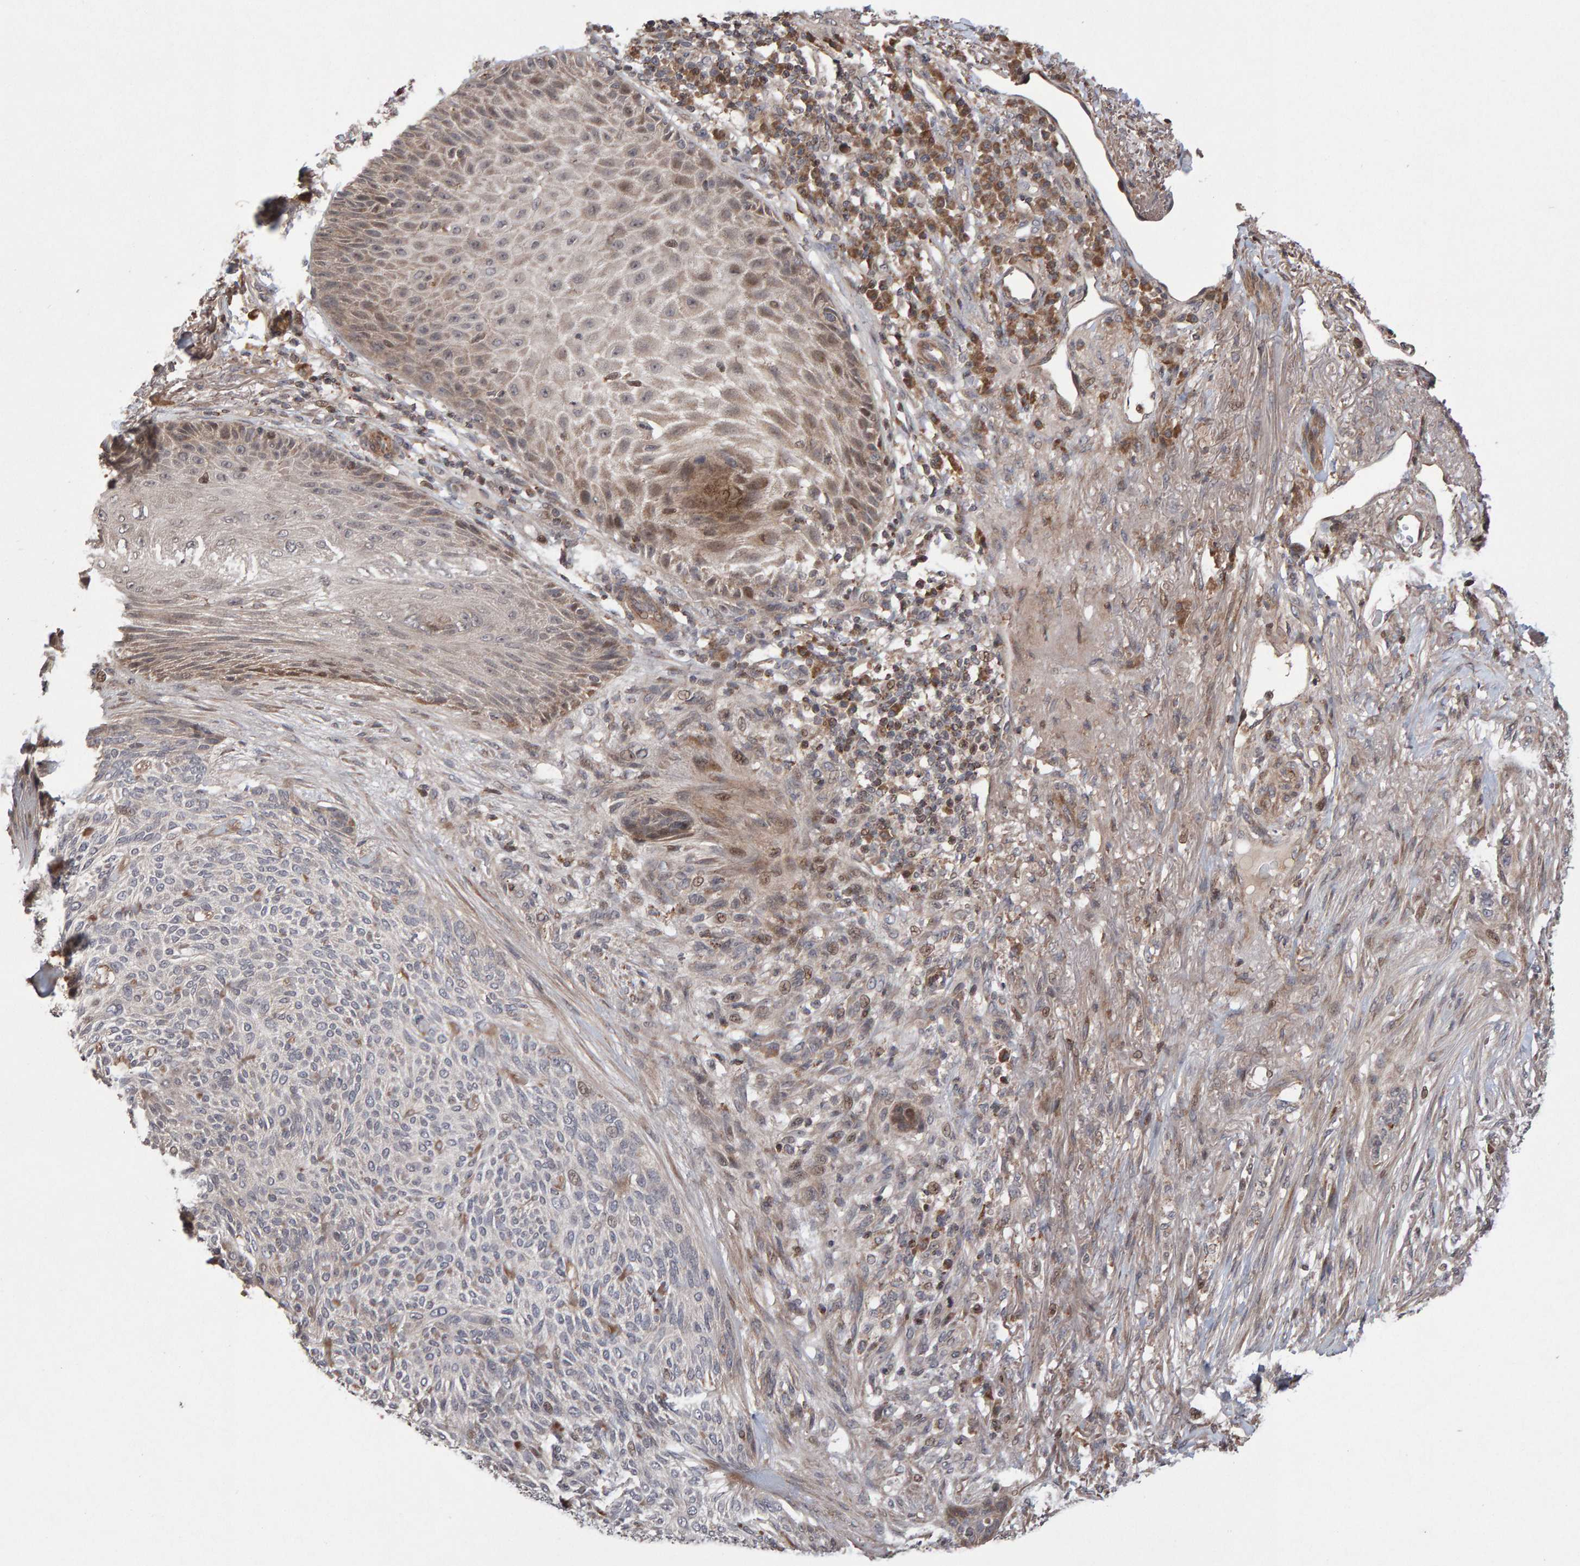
{"staining": {"intensity": "weak", "quantity": "<25%", "location": "cytoplasmic/membranous"}, "tissue": "skin cancer", "cell_type": "Tumor cells", "image_type": "cancer", "snomed": [{"axis": "morphology", "description": "Basal cell carcinoma"}, {"axis": "topography", "description": "Skin"}], "caption": "Tumor cells are negative for brown protein staining in skin cancer.", "gene": "PECR", "patient": {"sex": "male", "age": 55}}